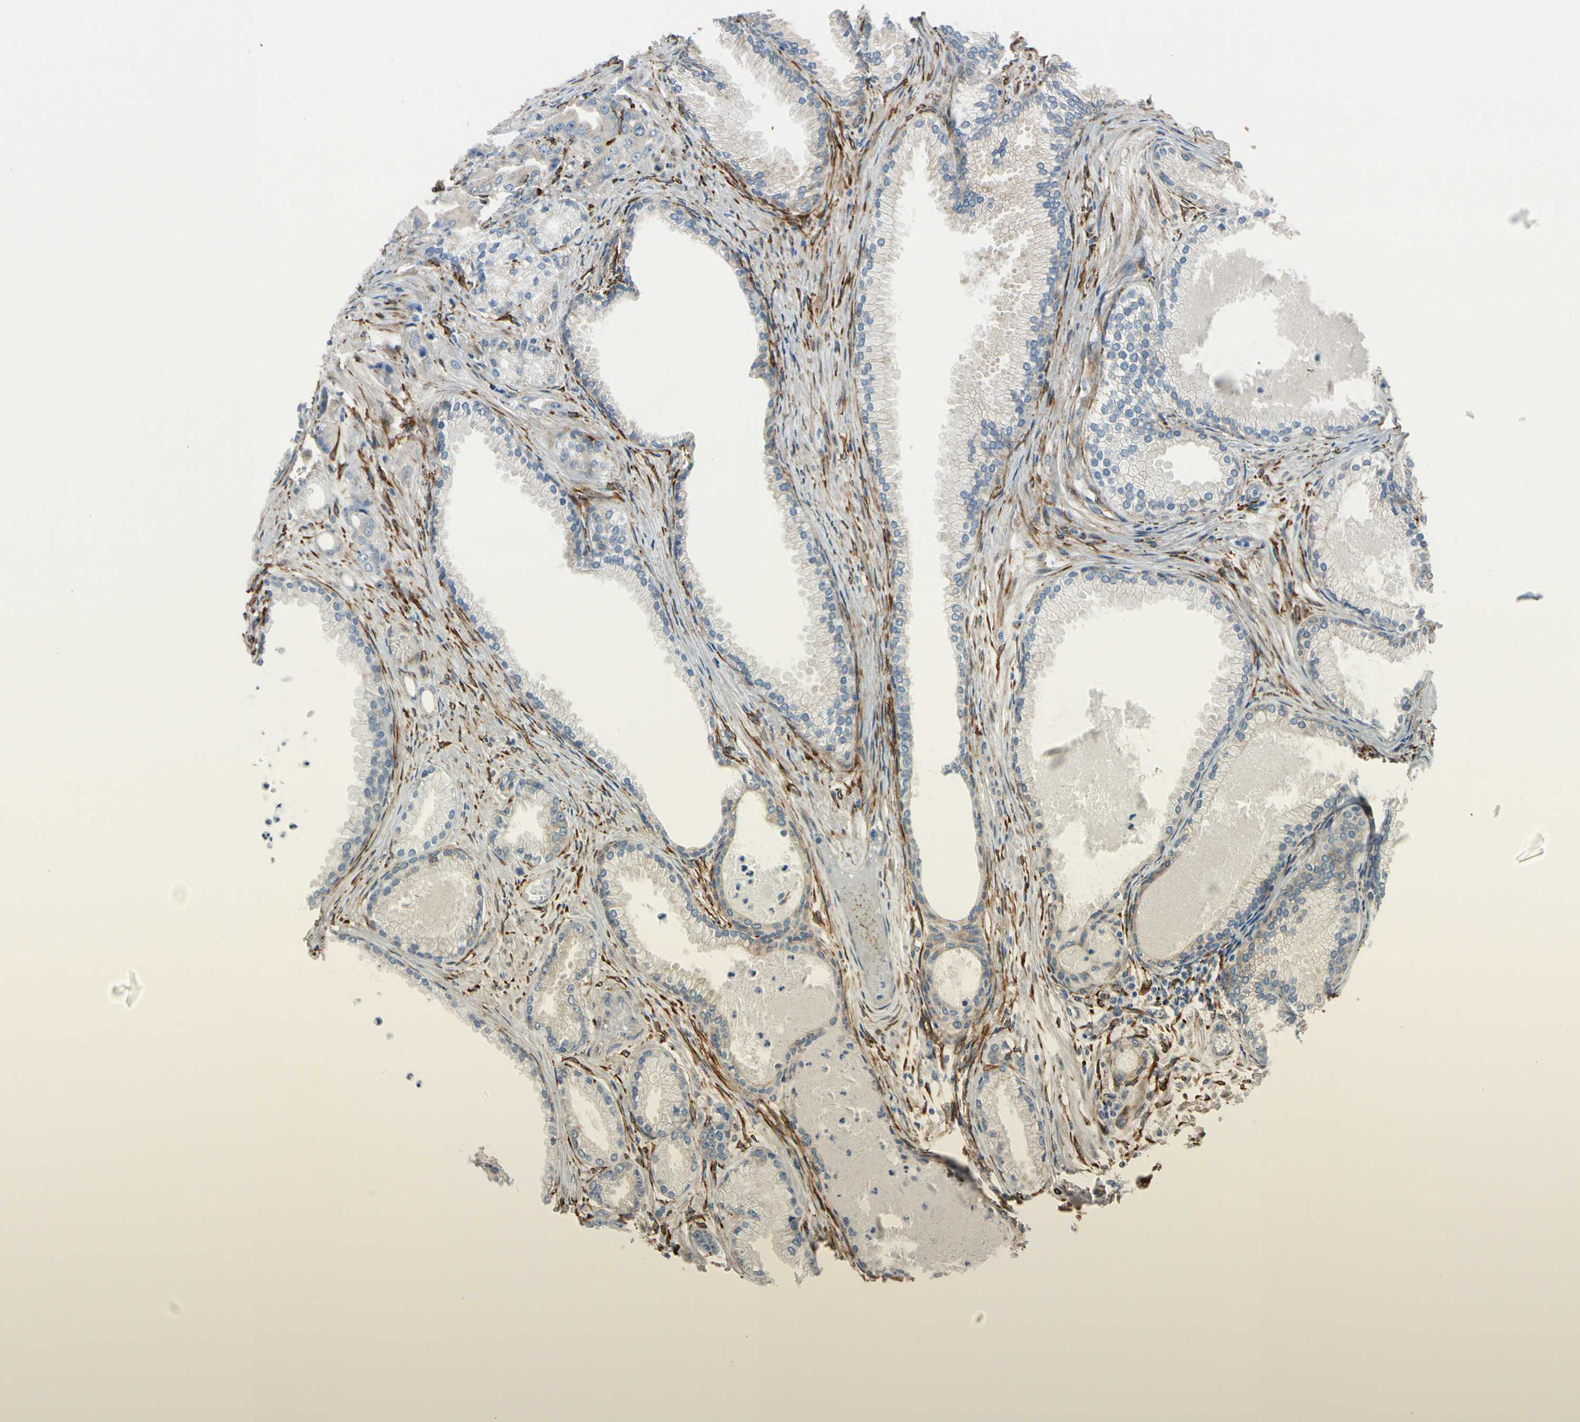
{"staining": {"intensity": "weak", "quantity": "25%-75%", "location": "cytoplasmic/membranous"}, "tissue": "prostate cancer", "cell_type": "Tumor cells", "image_type": "cancer", "snomed": [{"axis": "morphology", "description": "Adenocarcinoma, Low grade"}, {"axis": "topography", "description": "Prostate"}], "caption": "IHC (DAB) staining of human prostate cancer exhibits weak cytoplasmic/membranous protein staining in about 25%-75% of tumor cells.", "gene": "FKBP7", "patient": {"sex": "male", "age": 72}}